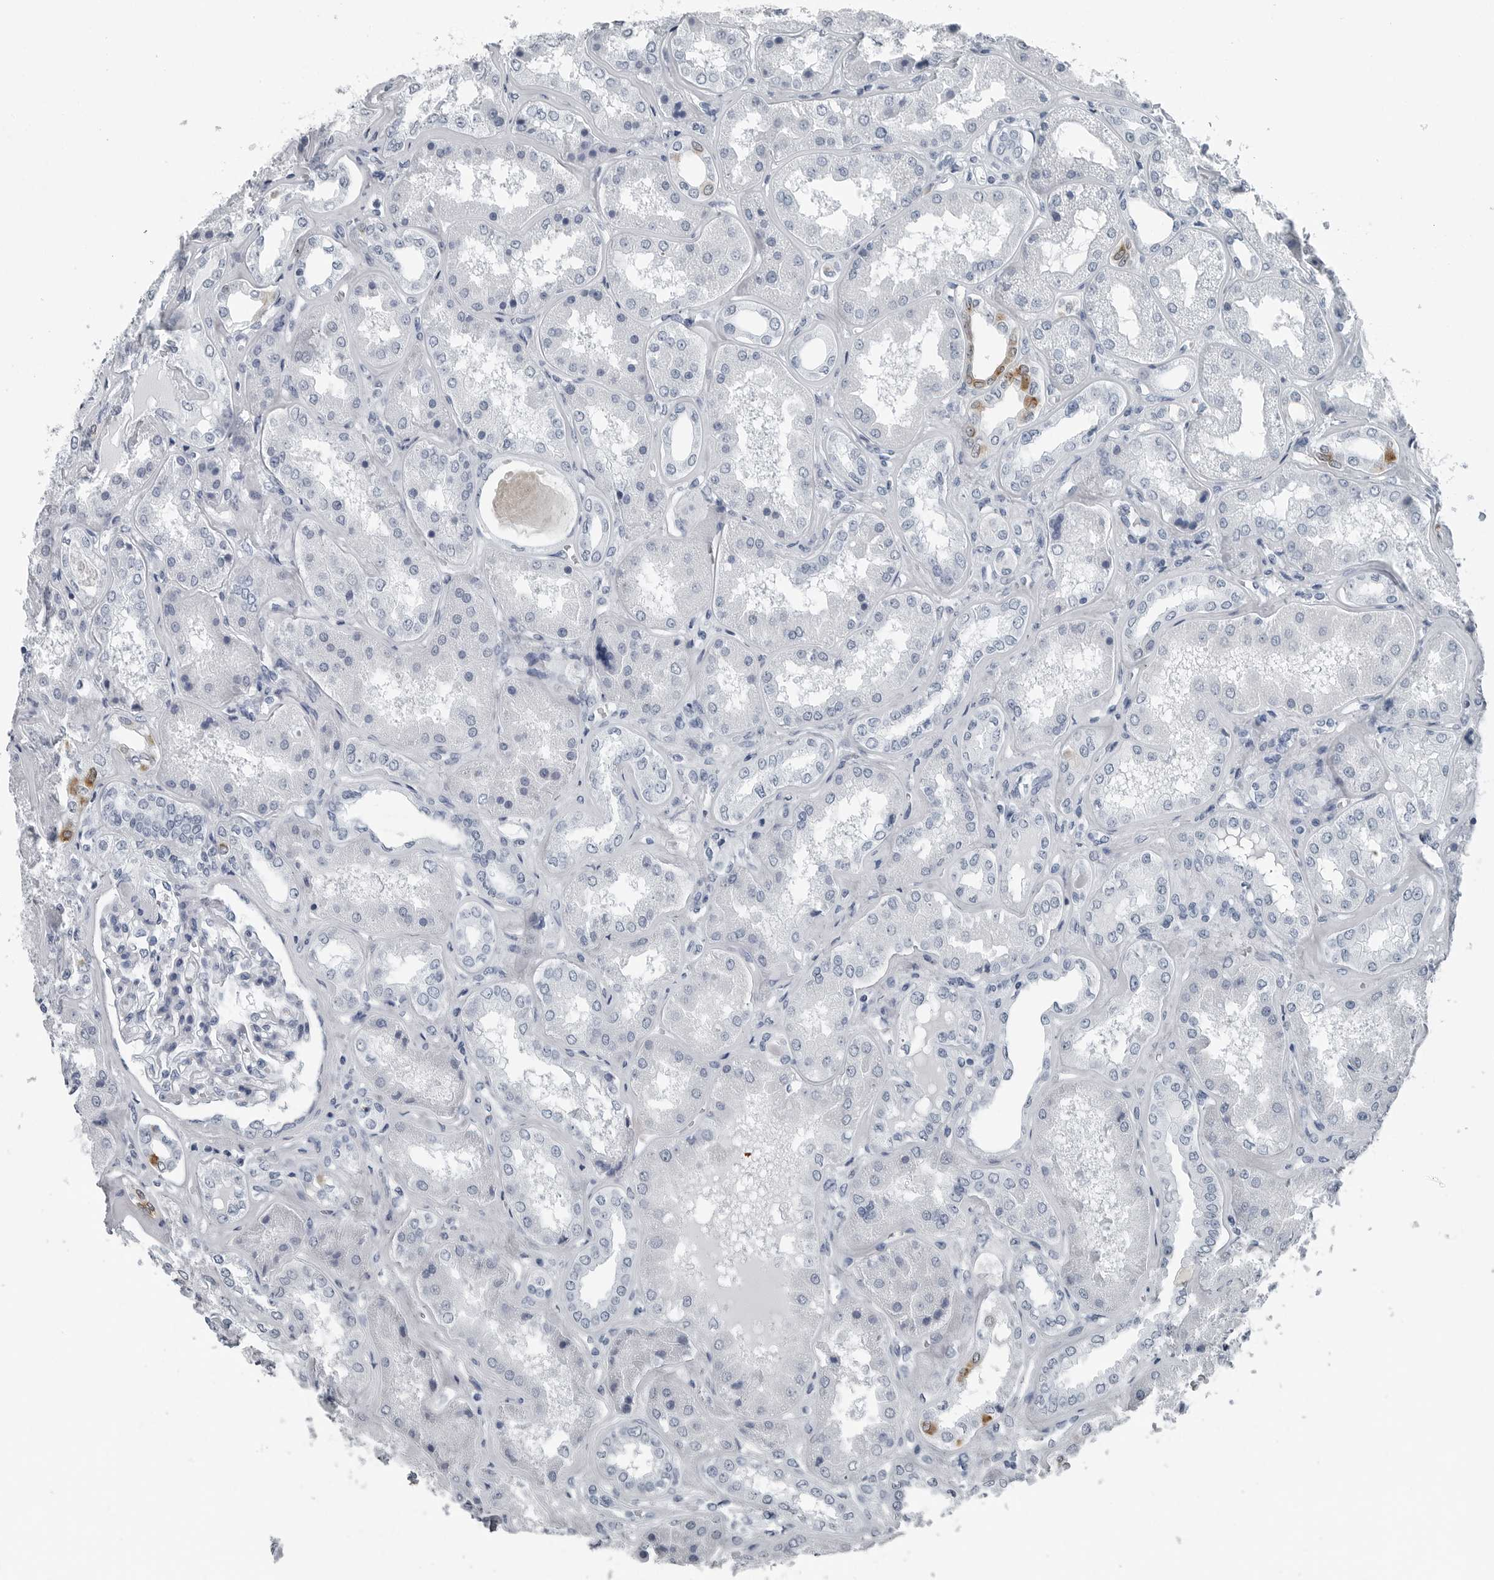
{"staining": {"intensity": "negative", "quantity": "none", "location": "none"}, "tissue": "kidney", "cell_type": "Cells in glomeruli", "image_type": "normal", "snomed": [{"axis": "morphology", "description": "Normal tissue, NOS"}, {"axis": "topography", "description": "Kidney"}], "caption": "This is an IHC photomicrograph of unremarkable human kidney. There is no staining in cells in glomeruli.", "gene": "SPINK1", "patient": {"sex": "female", "age": 56}}